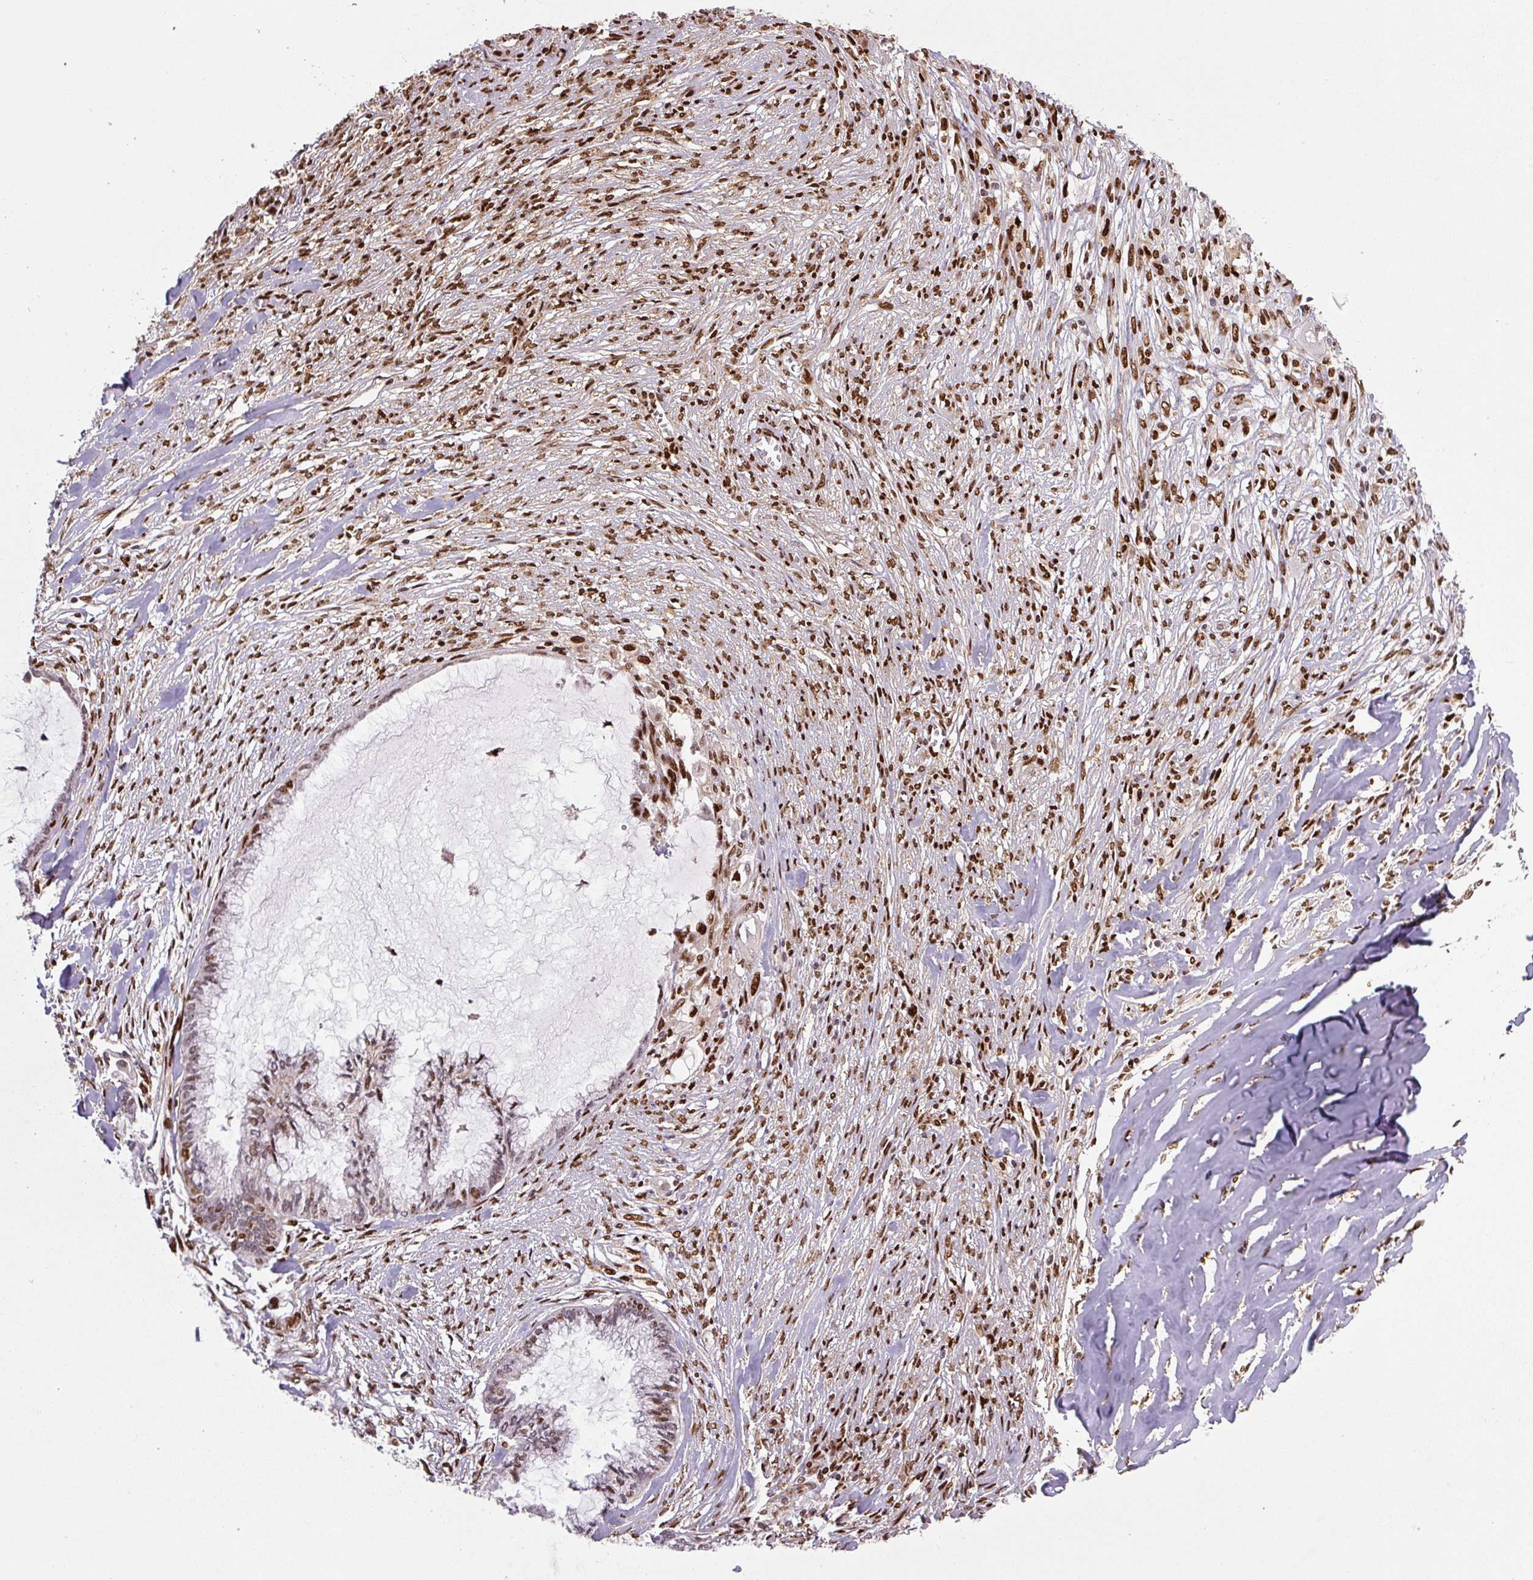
{"staining": {"intensity": "moderate", "quantity": ">75%", "location": "nuclear"}, "tissue": "endometrial cancer", "cell_type": "Tumor cells", "image_type": "cancer", "snomed": [{"axis": "morphology", "description": "Adenocarcinoma, NOS"}, {"axis": "topography", "description": "Endometrium"}], "caption": "Immunohistochemistry (IHC) photomicrograph of human adenocarcinoma (endometrial) stained for a protein (brown), which reveals medium levels of moderate nuclear positivity in approximately >75% of tumor cells.", "gene": "PYDC2", "patient": {"sex": "female", "age": 86}}